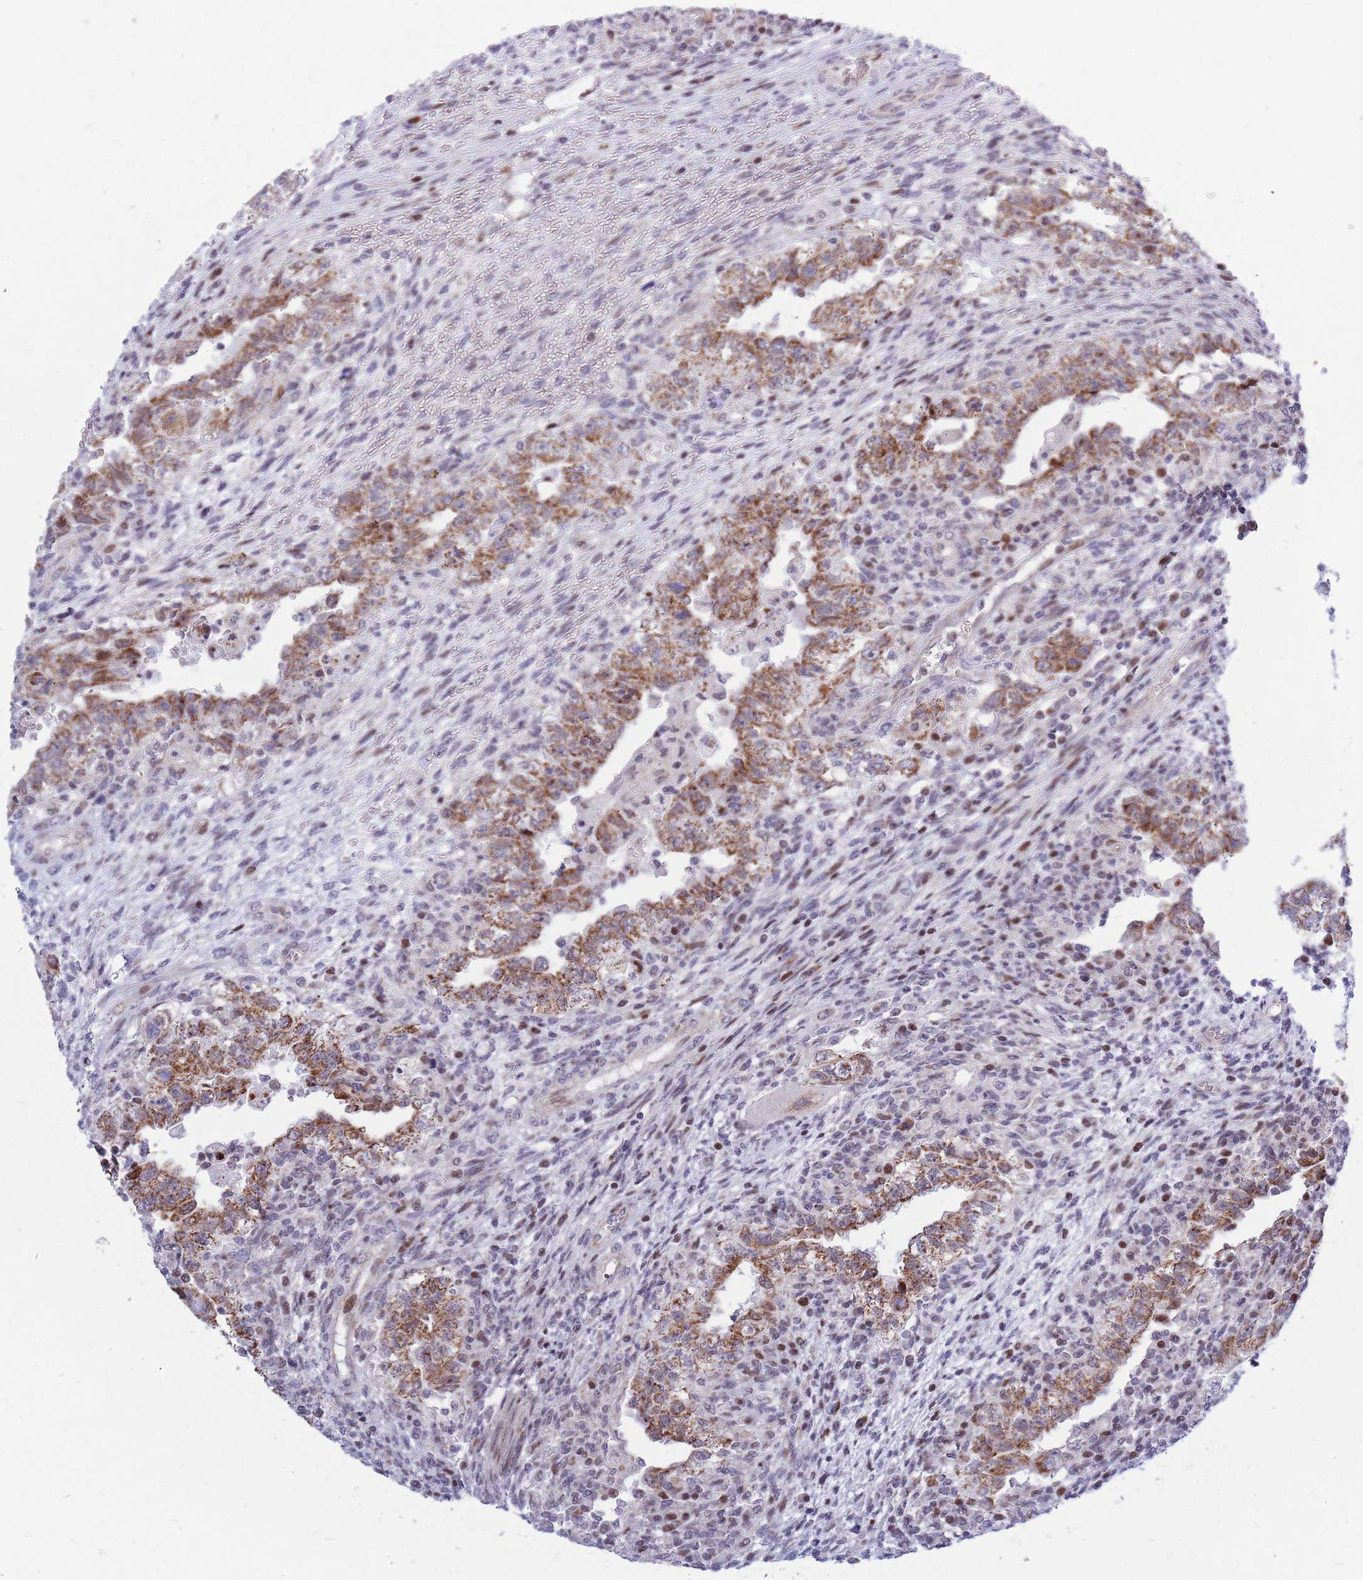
{"staining": {"intensity": "strong", "quantity": ">75%", "location": "cytoplasmic/membranous"}, "tissue": "testis cancer", "cell_type": "Tumor cells", "image_type": "cancer", "snomed": [{"axis": "morphology", "description": "Carcinoma, Embryonal, NOS"}, {"axis": "topography", "description": "Testis"}], "caption": "Testis cancer was stained to show a protein in brown. There is high levels of strong cytoplasmic/membranous expression in about >75% of tumor cells. Ihc stains the protein in brown and the nuclei are stained blue.", "gene": "MOB4", "patient": {"sex": "male", "age": 26}}